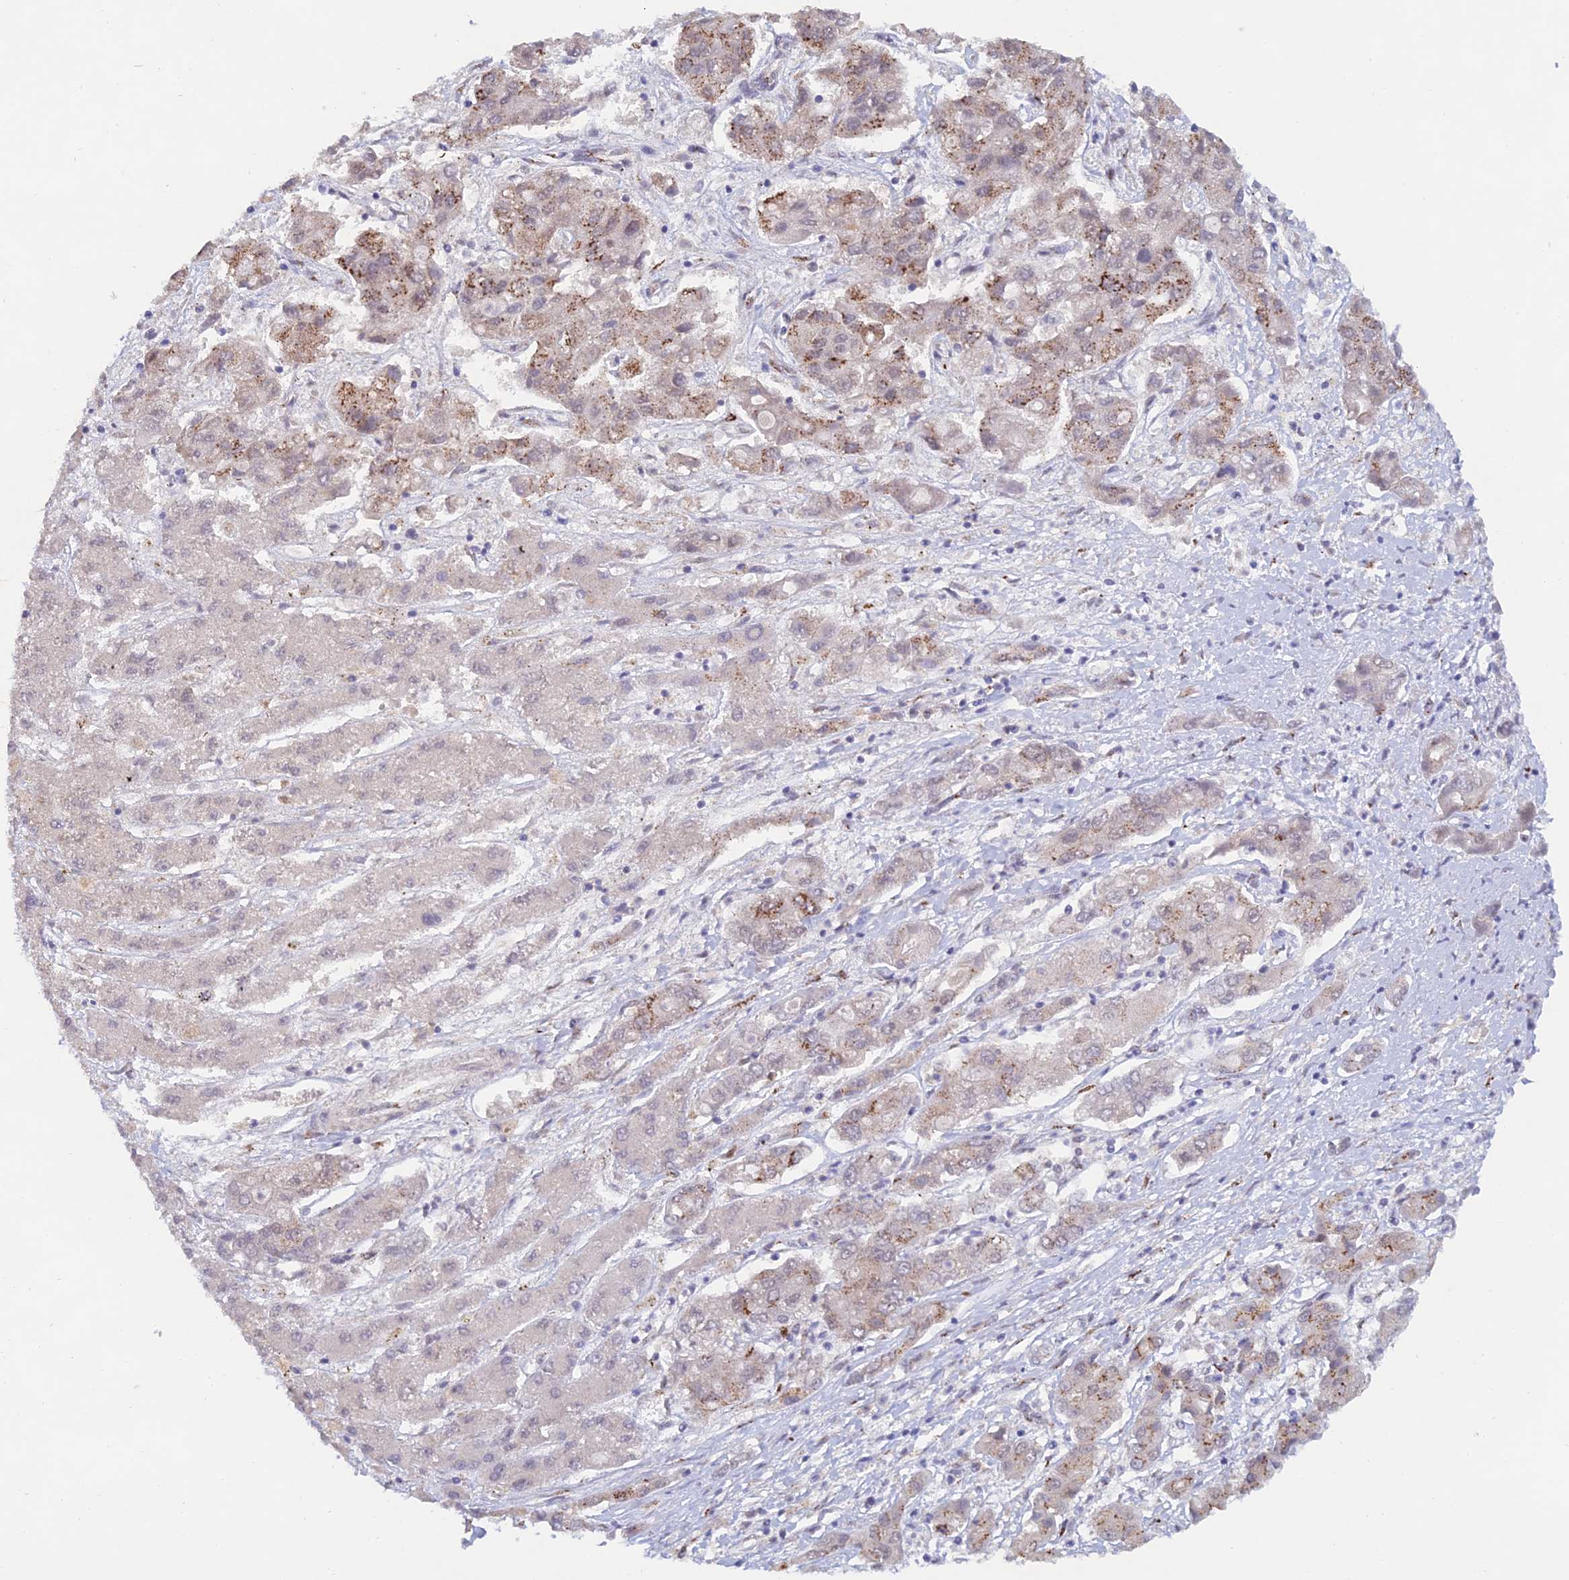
{"staining": {"intensity": "moderate", "quantity": "25%-75%", "location": "cytoplasmic/membranous,nuclear"}, "tissue": "liver cancer", "cell_type": "Tumor cells", "image_type": "cancer", "snomed": [{"axis": "morphology", "description": "Cholangiocarcinoma"}, {"axis": "topography", "description": "Liver"}], "caption": "IHC of human liver cancer displays medium levels of moderate cytoplasmic/membranous and nuclear expression in approximately 25%-75% of tumor cells.", "gene": "THOC3", "patient": {"sex": "male", "age": 67}}